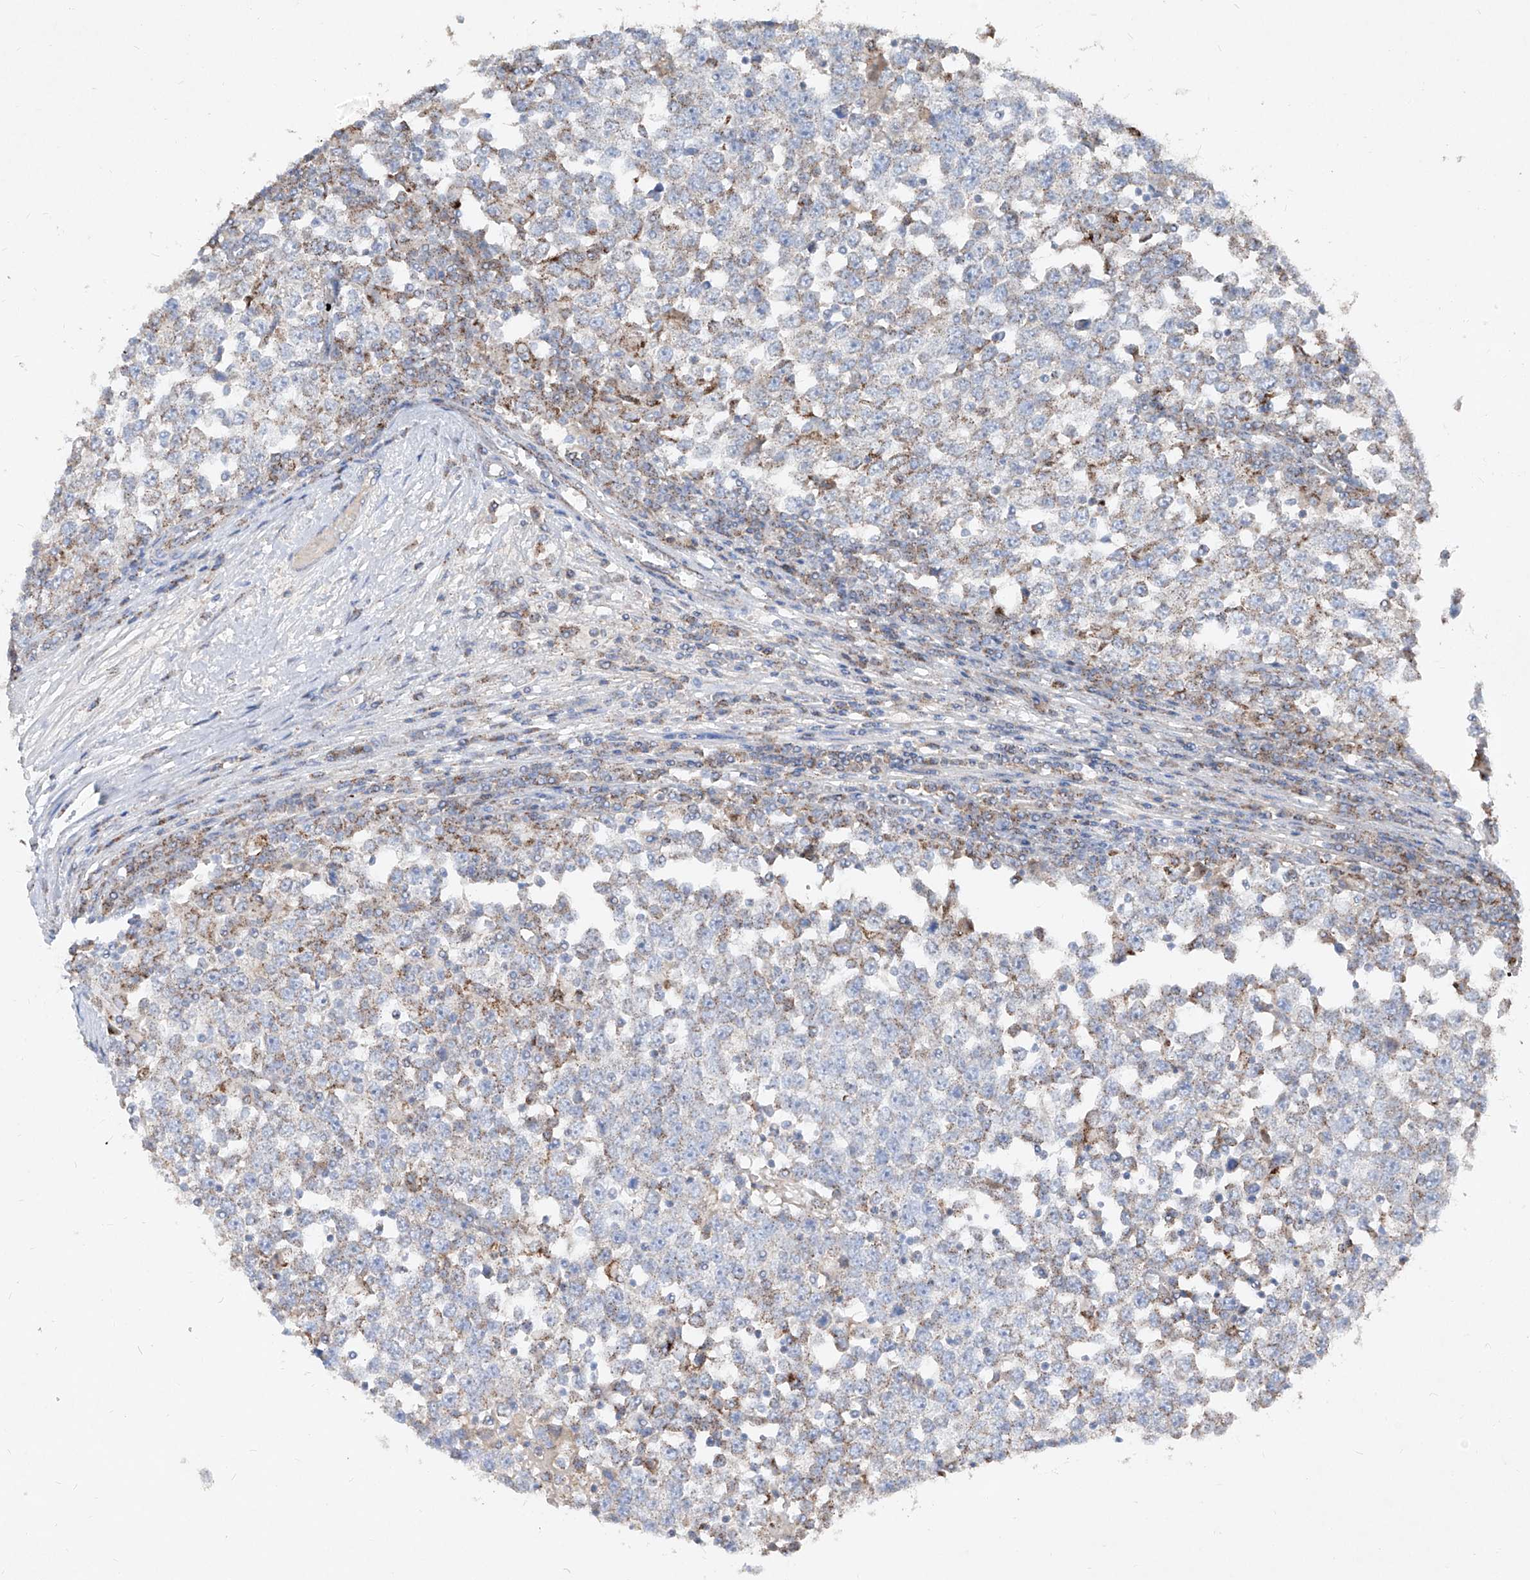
{"staining": {"intensity": "weak", "quantity": "<25%", "location": "cytoplasmic/membranous"}, "tissue": "testis cancer", "cell_type": "Tumor cells", "image_type": "cancer", "snomed": [{"axis": "morphology", "description": "Seminoma, NOS"}, {"axis": "topography", "description": "Testis"}], "caption": "Tumor cells are negative for brown protein staining in testis seminoma.", "gene": "ABCD3", "patient": {"sex": "male", "age": 65}}